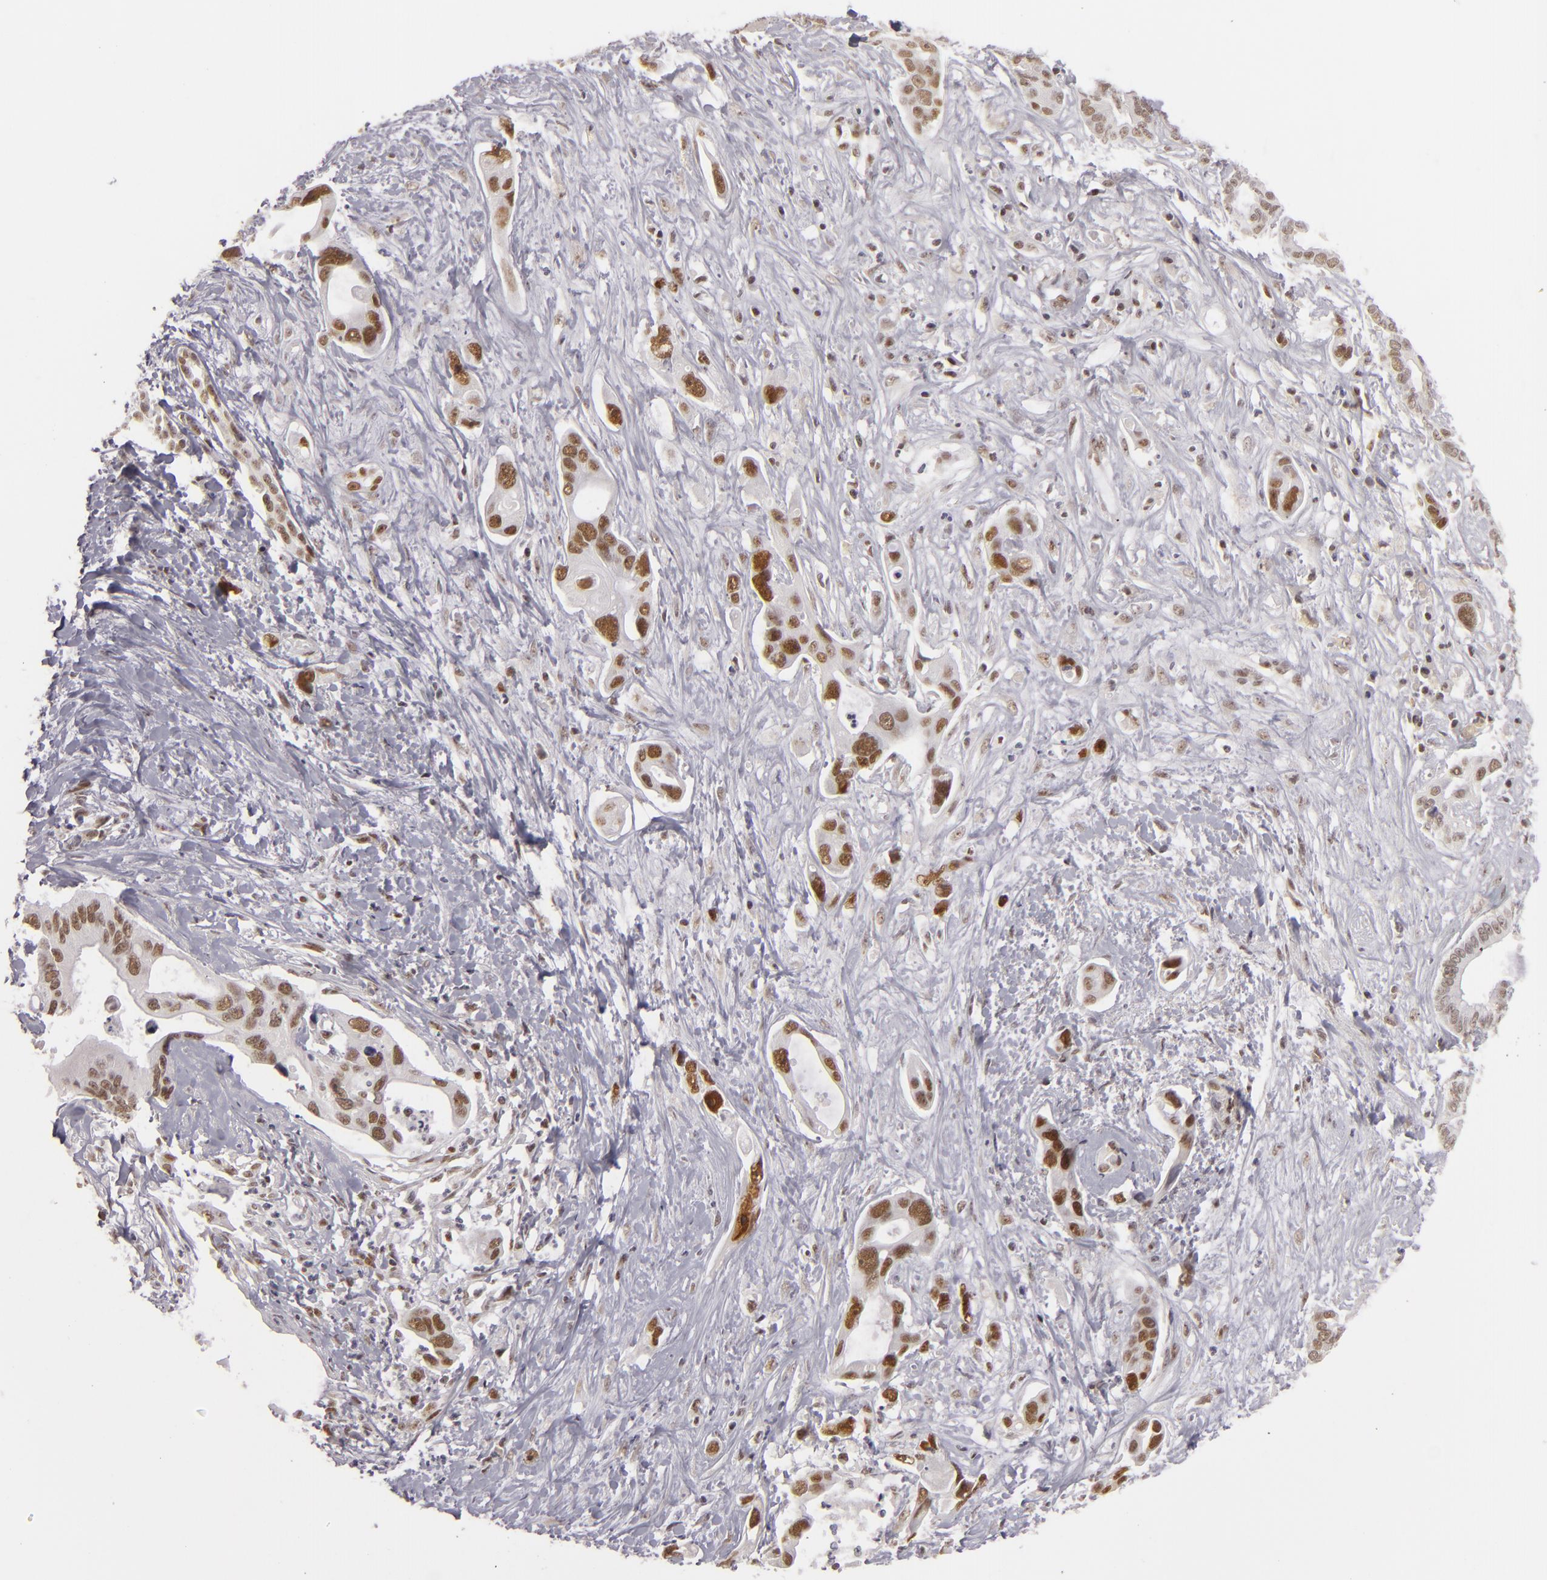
{"staining": {"intensity": "strong", "quantity": ">75%", "location": "nuclear"}, "tissue": "liver cancer", "cell_type": "Tumor cells", "image_type": "cancer", "snomed": [{"axis": "morphology", "description": "Cholangiocarcinoma"}, {"axis": "topography", "description": "Liver"}], "caption": "High-power microscopy captured an immunohistochemistry photomicrograph of cholangiocarcinoma (liver), revealing strong nuclear staining in approximately >75% of tumor cells.", "gene": "DAXX", "patient": {"sex": "female", "age": 65}}